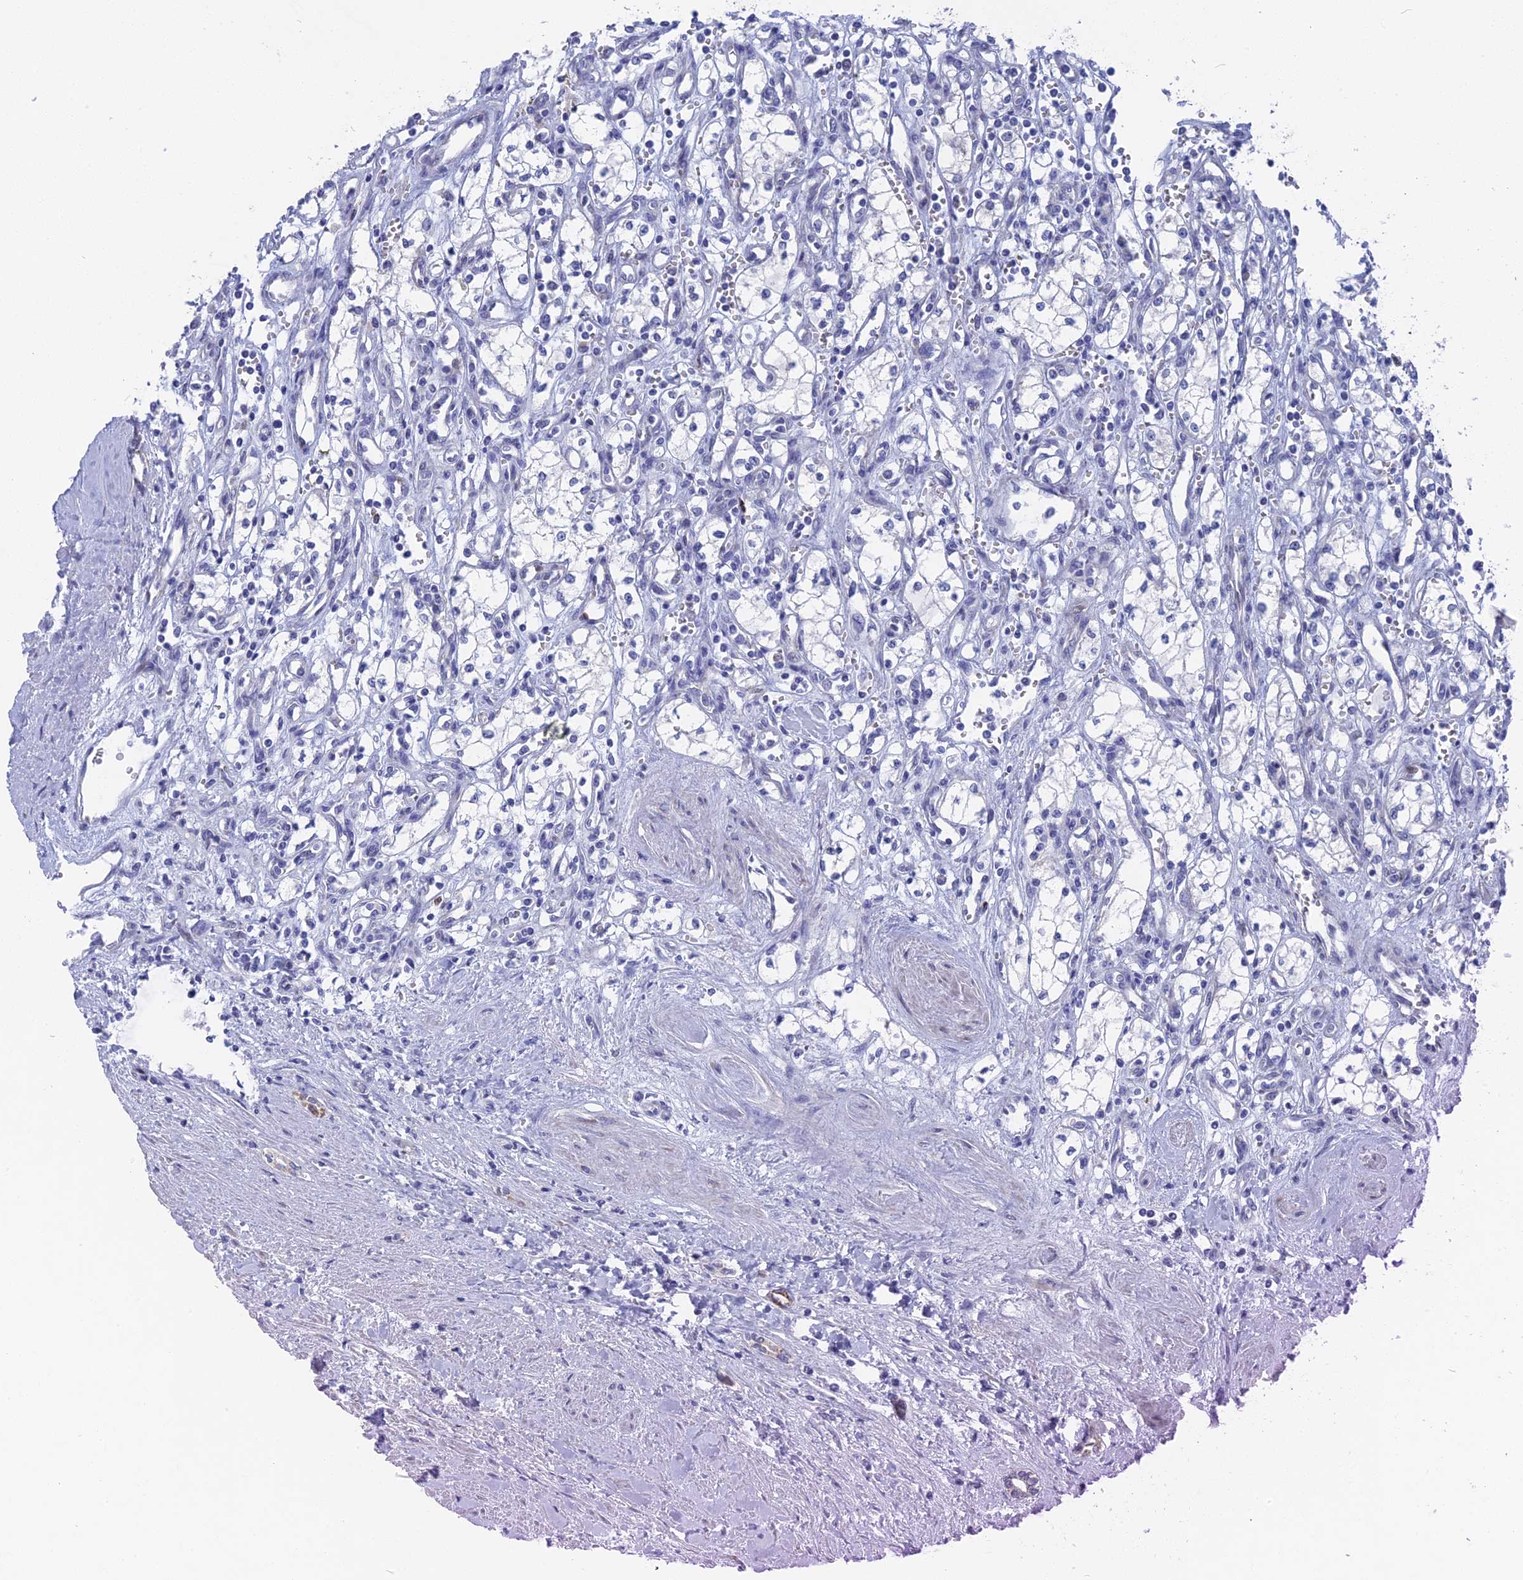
{"staining": {"intensity": "negative", "quantity": "none", "location": "none"}, "tissue": "renal cancer", "cell_type": "Tumor cells", "image_type": "cancer", "snomed": [{"axis": "morphology", "description": "Adenocarcinoma, NOS"}, {"axis": "topography", "description": "Kidney"}], "caption": "Tumor cells are negative for brown protein staining in renal adenocarcinoma. (DAB (3,3'-diaminobenzidine) immunohistochemistry with hematoxylin counter stain).", "gene": "HIGD1A", "patient": {"sex": "male", "age": 59}}